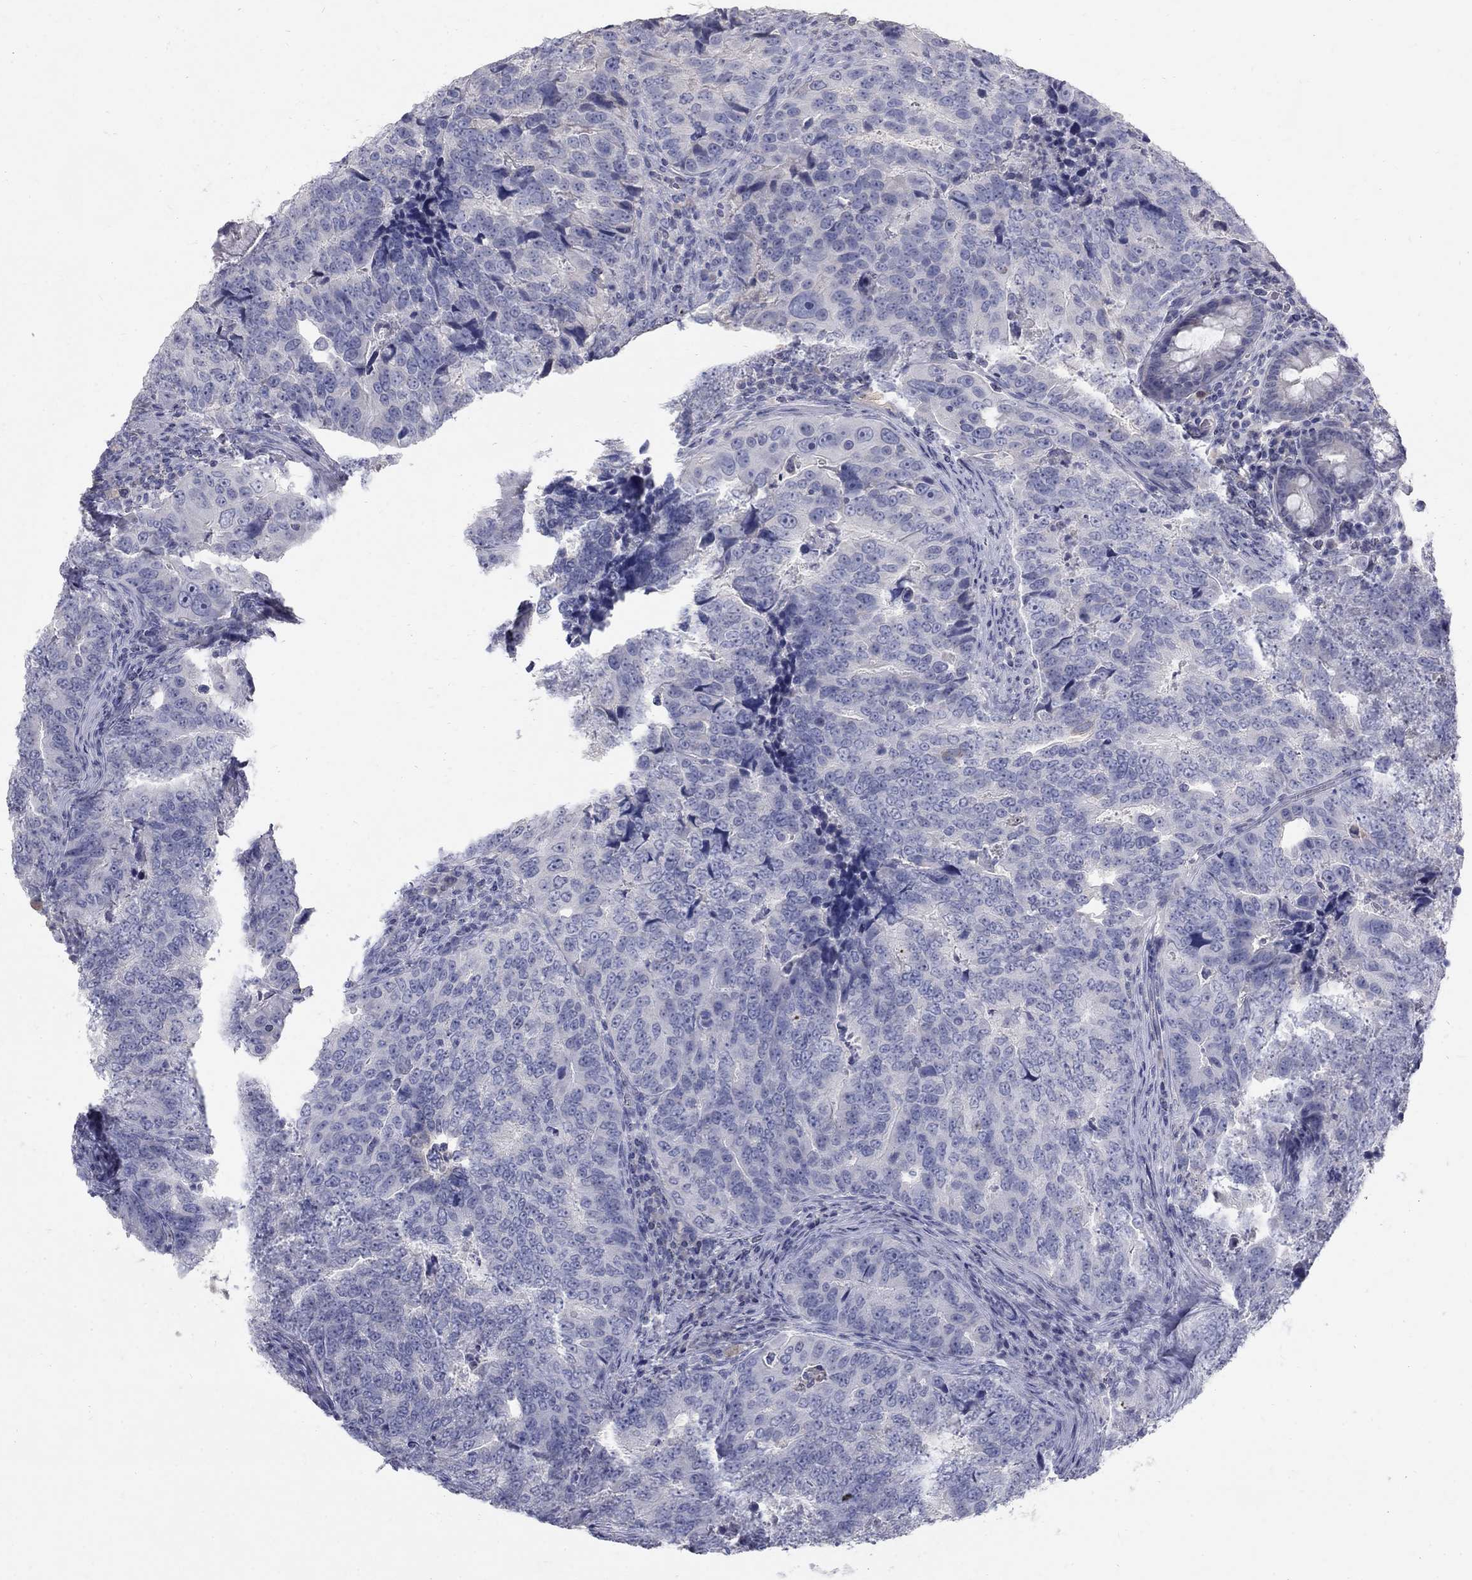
{"staining": {"intensity": "negative", "quantity": "none", "location": "none"}, "tissue": "colorectal cancer", "cell_type": "Tumor cells", "image_type": "cancer", "snomed": [{"axis": "morphology", "description": "Adenocarcinoma, NOS"}, {"axis": "topography", "description": "Colon"}], "caption": "DAB immunohistochemical staining of colorectal cancer (adenocarcinoma) demonstrates no significant staining in tumor cells.", "gene": "PTH1R", "patient": {"sex": "female", "age": 72}}